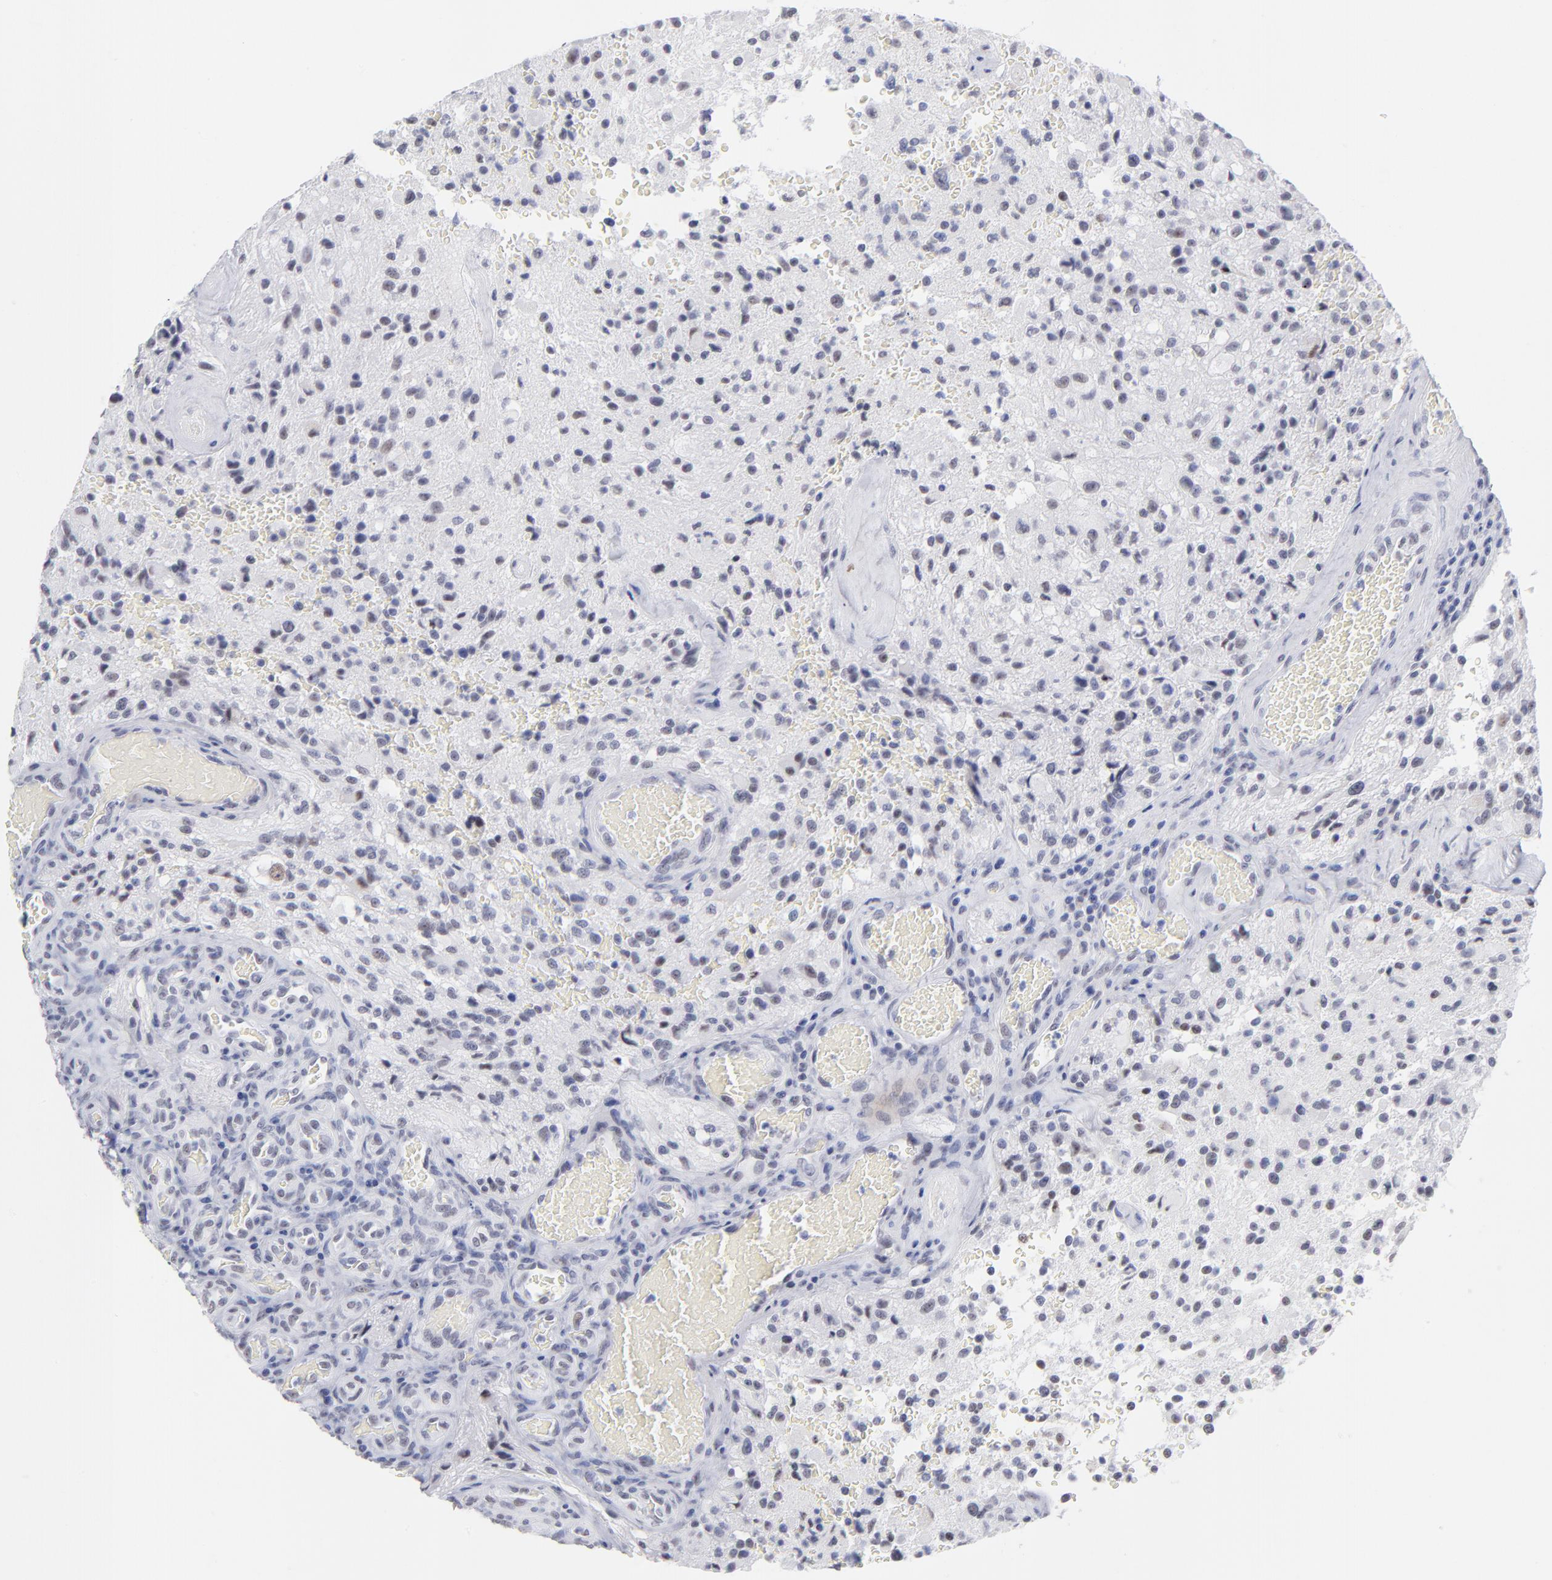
{"staining": {"intensity": "weak", "quantity": "<25%", "location": "nuclear"}, "tissue": "glioma", "cell_type": "Tumor cells", "image_type": "cancer", "snomed": [{"axis": "morphology", "description": "Normal tissue, NOS"}, {"axis": "morphology", "description": "Glioma, malignant, High grade"}, {"axis": "topography", "description": "Cerebral cortex"}], "caption": "A micrograph of human glioma is negative for staining in tumor cells.", "gene": "SNRPB", "patient": {"sex": "male", "age": 56}}